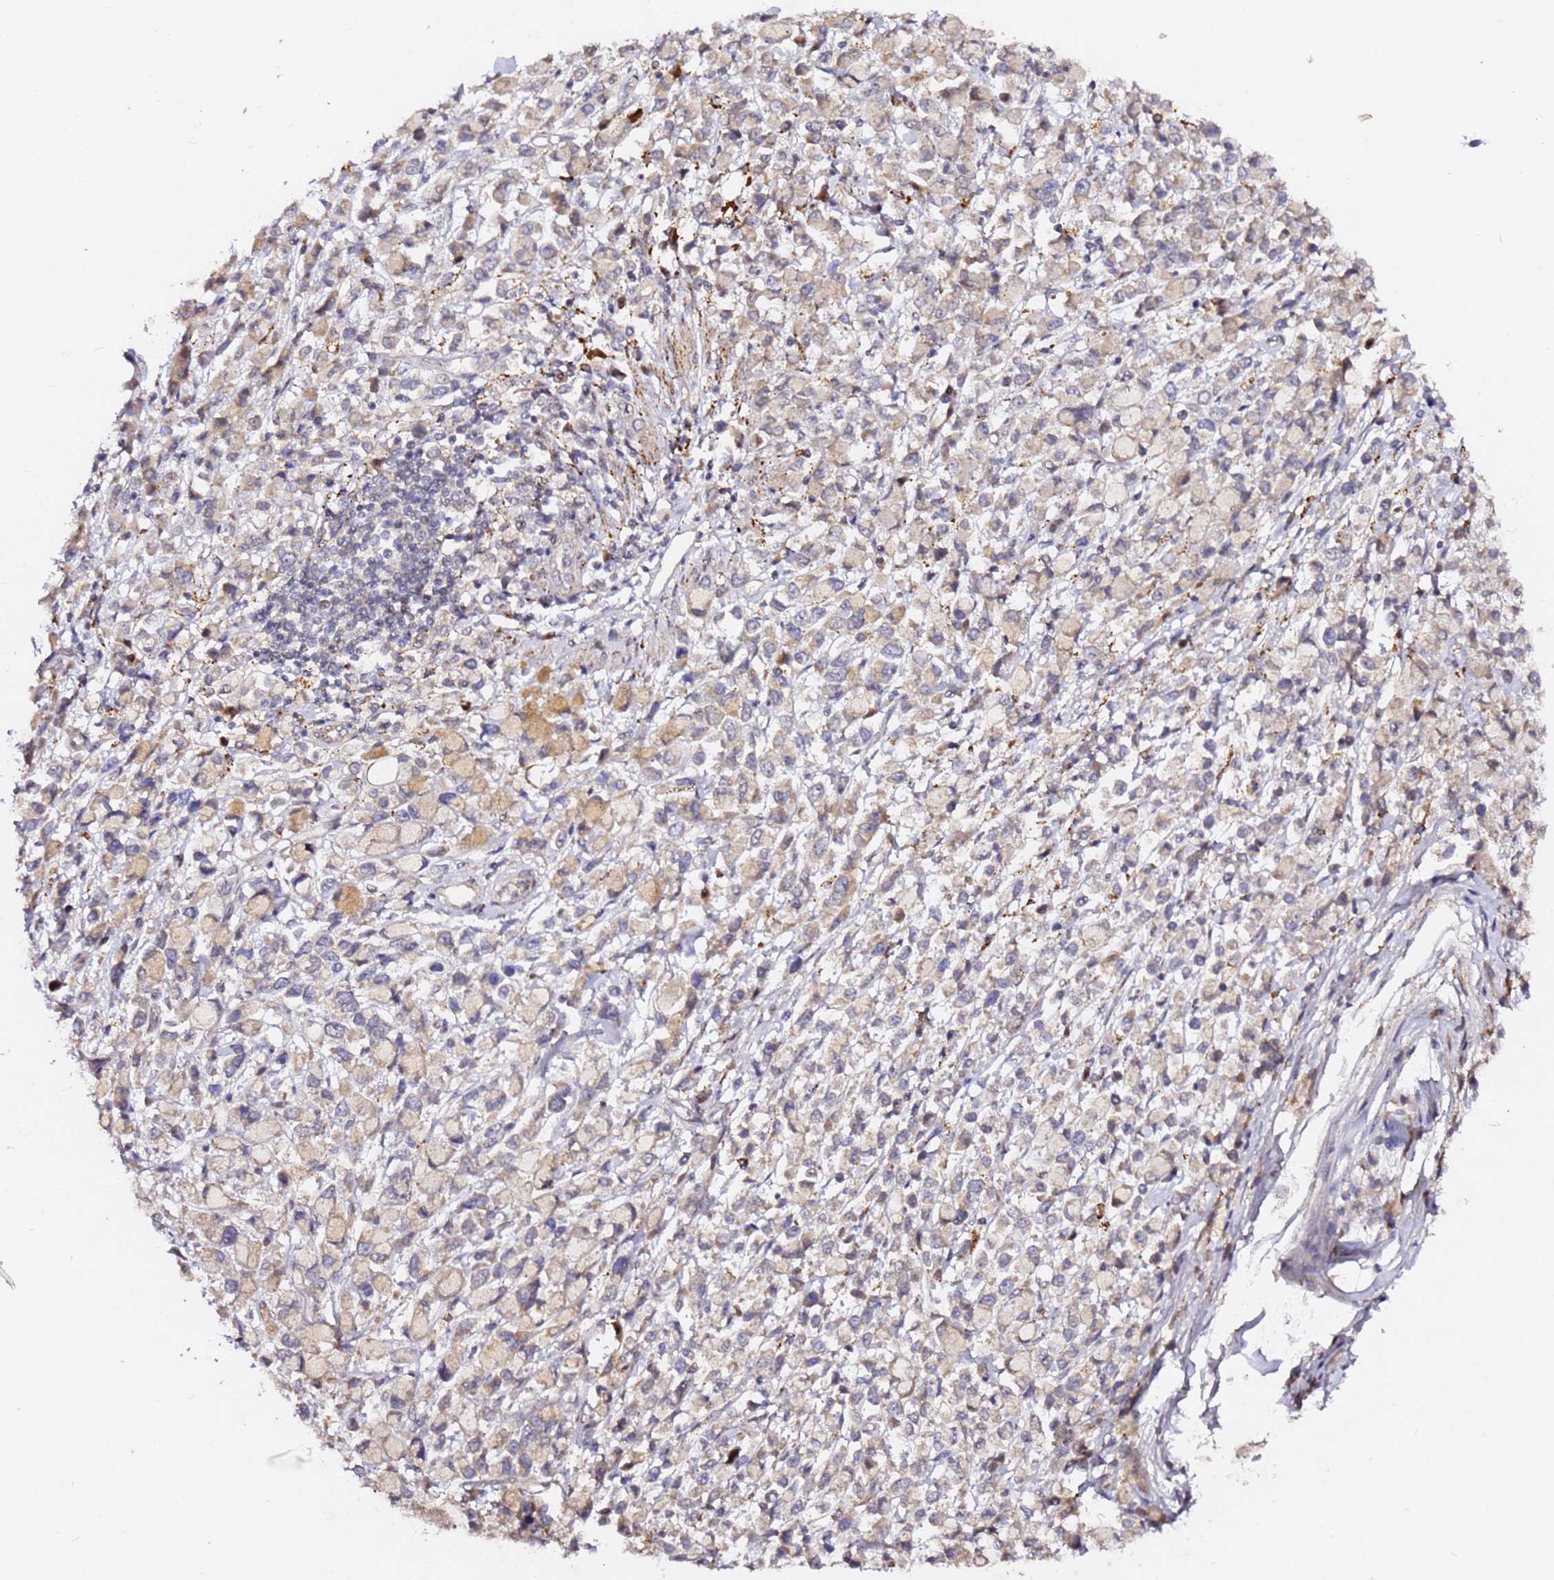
{"staining": {"intensity": "weak", "quantity": "25%-75%", "location": "cytoplasmic/membranous"}, "tissue": "stomach cancer", "cell_type": "Tumor cells", "image_type": "cancer", "snomed": [{"axis": "morphology", "description": "Adenocarcinoma, NOS"}, {"axis": "topography", "description": "Stomach"}], "caption": "Human adenocarcinoma (stomach) stained with a brown dye displays weak cytoplasmic/membranous positive positivity in approximately 25%-75% of tumor cells.", "gene": "ALG11", "patient": {"sex": "female", "age": 81}}